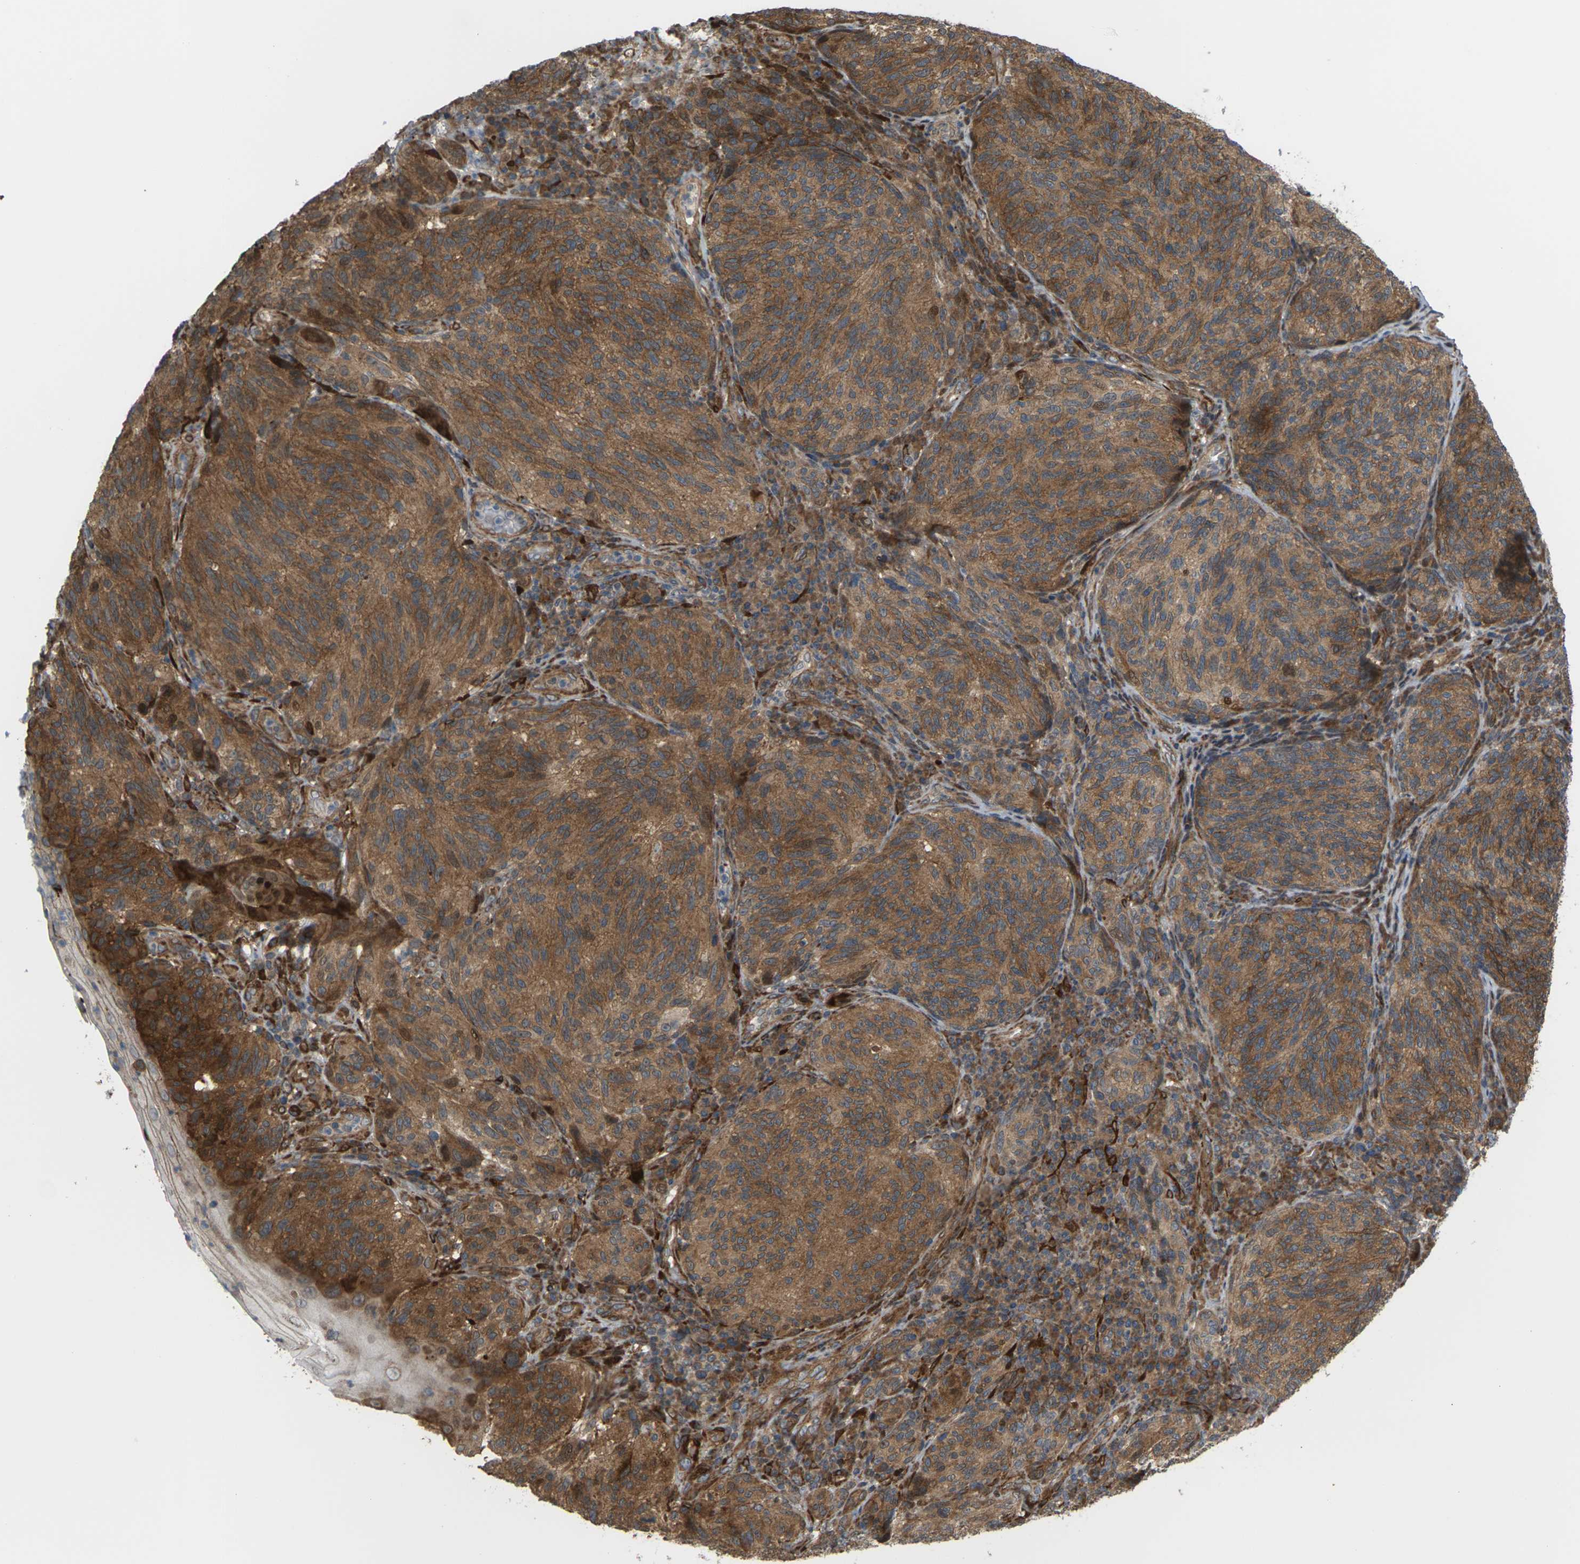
{"staining": {"intensity": "moderate", "quantity": ">75%", "location": "cytoplasmic/membranous"}, "tissue": "melanoma", "cell_type": "Tumor cells", "image_type": "cancer", "snomed": [{"axis": "morphology", "description": "Malignant melanoma, NOS"}, {"axis": "topography", "description": "Skin"}], "caption": "The histopathology image reveals staining of malignant melanoma, revealing moderate cytoplasmic/membranous protein positivity (brown color) within tumor cells.", "gene": "ROBO1", "patient": {"sex": "female", "age": 73}}